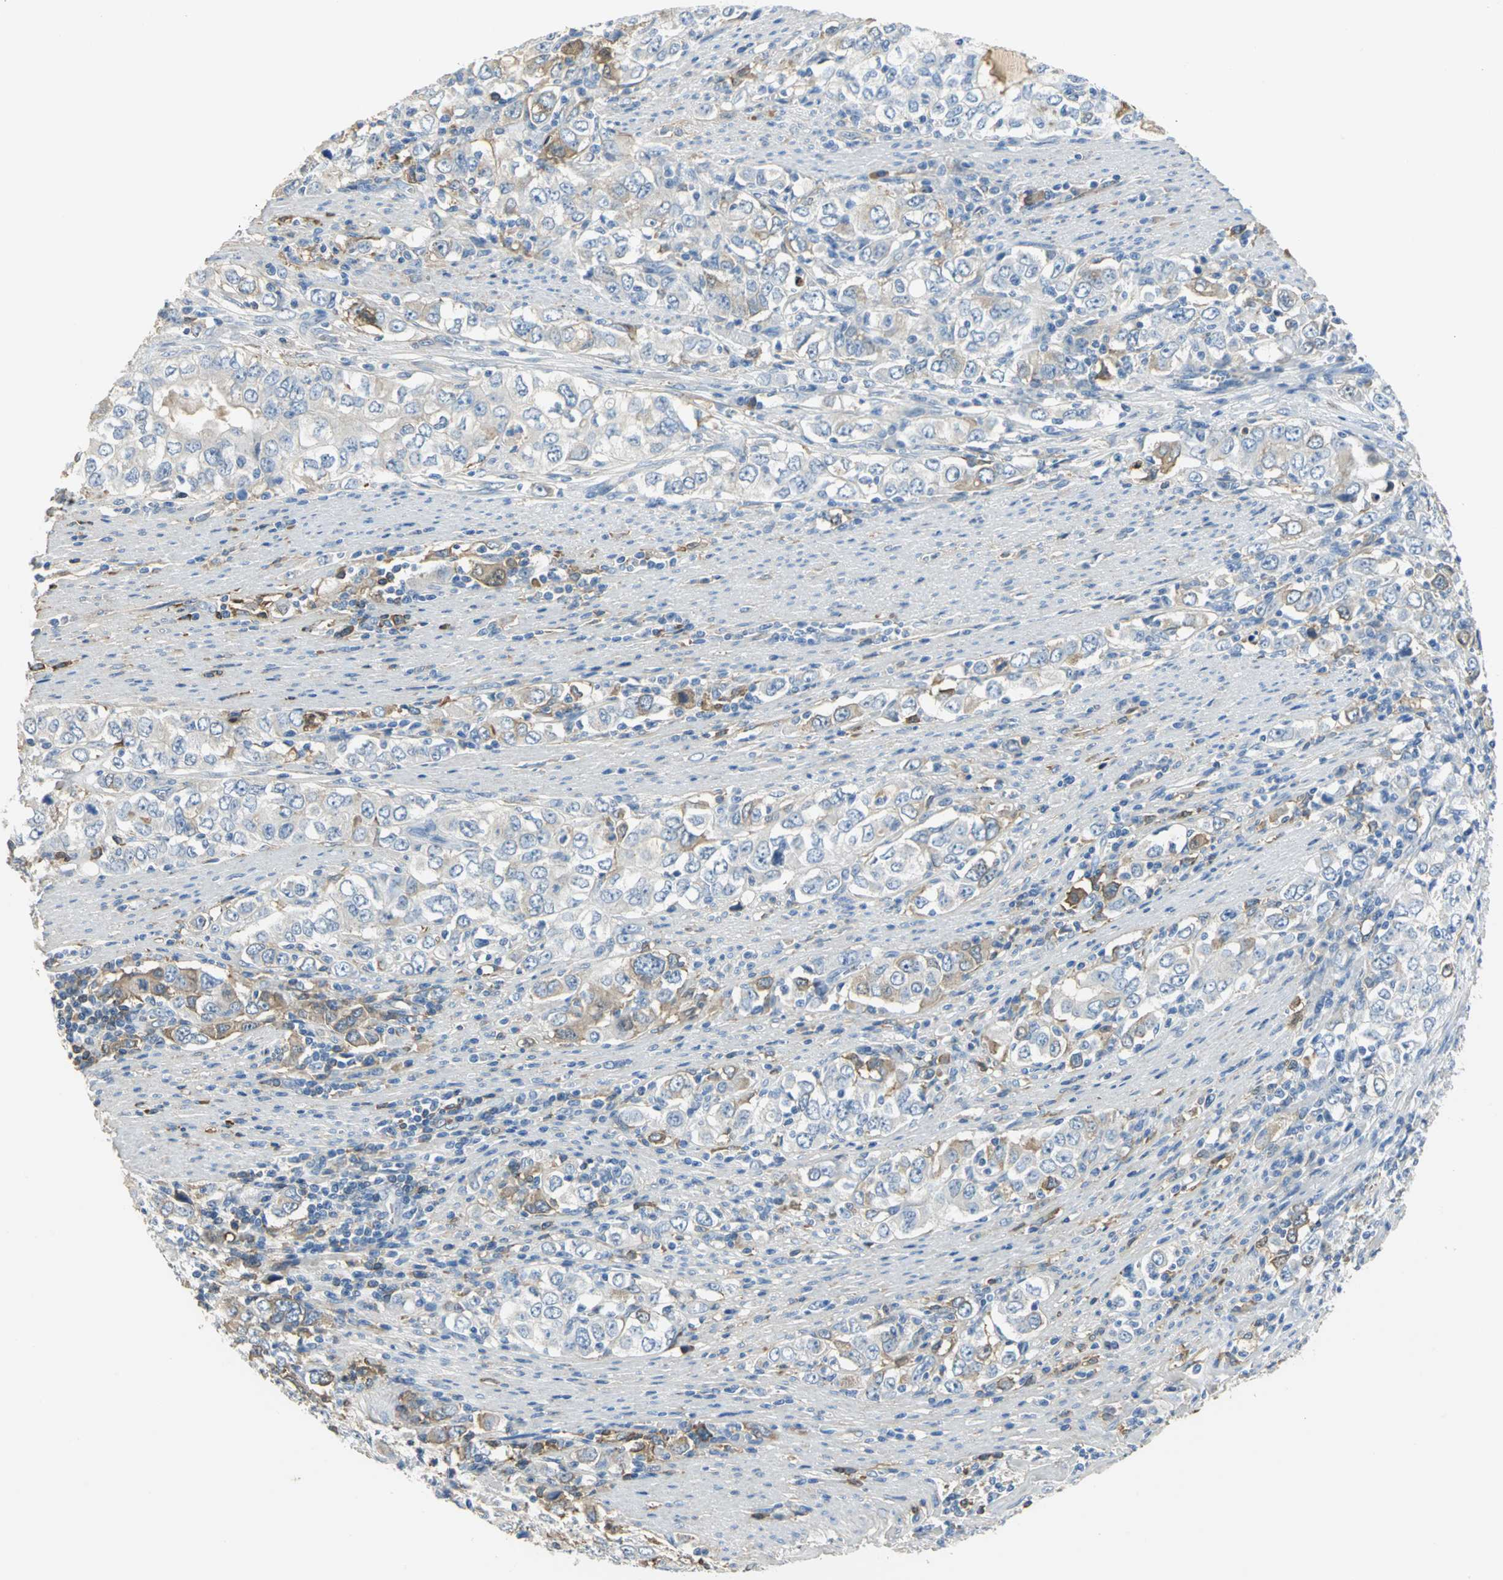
{"staining": {"intensity": "moderate", "quantity": "25%-75%", "location": "cytoplasmic/membranous"}, "tissue": "stomach cancer", "cell_type": "Tumor cells", "image_type": "cancer", "snomed": [{"axis": "morphology", "description": "Adenocarcinoma, NOS"}, {"axis": "topography", "description": "Stomach, lower"}], "caption": "Protein analysis of adenocarcinoma (stomach) tissue exhibits moderate cytoplasmic/membranous staining in approximately 25%-75% of tumor cells. The protein is stained brown, and the nuclei are stained in blue (DAB (3,3'-diaminobenzidine) IHC with brightfield microscopy, high magnification).", "gene": "GYG2", "patient": {"sex": "female", "age": 72}}